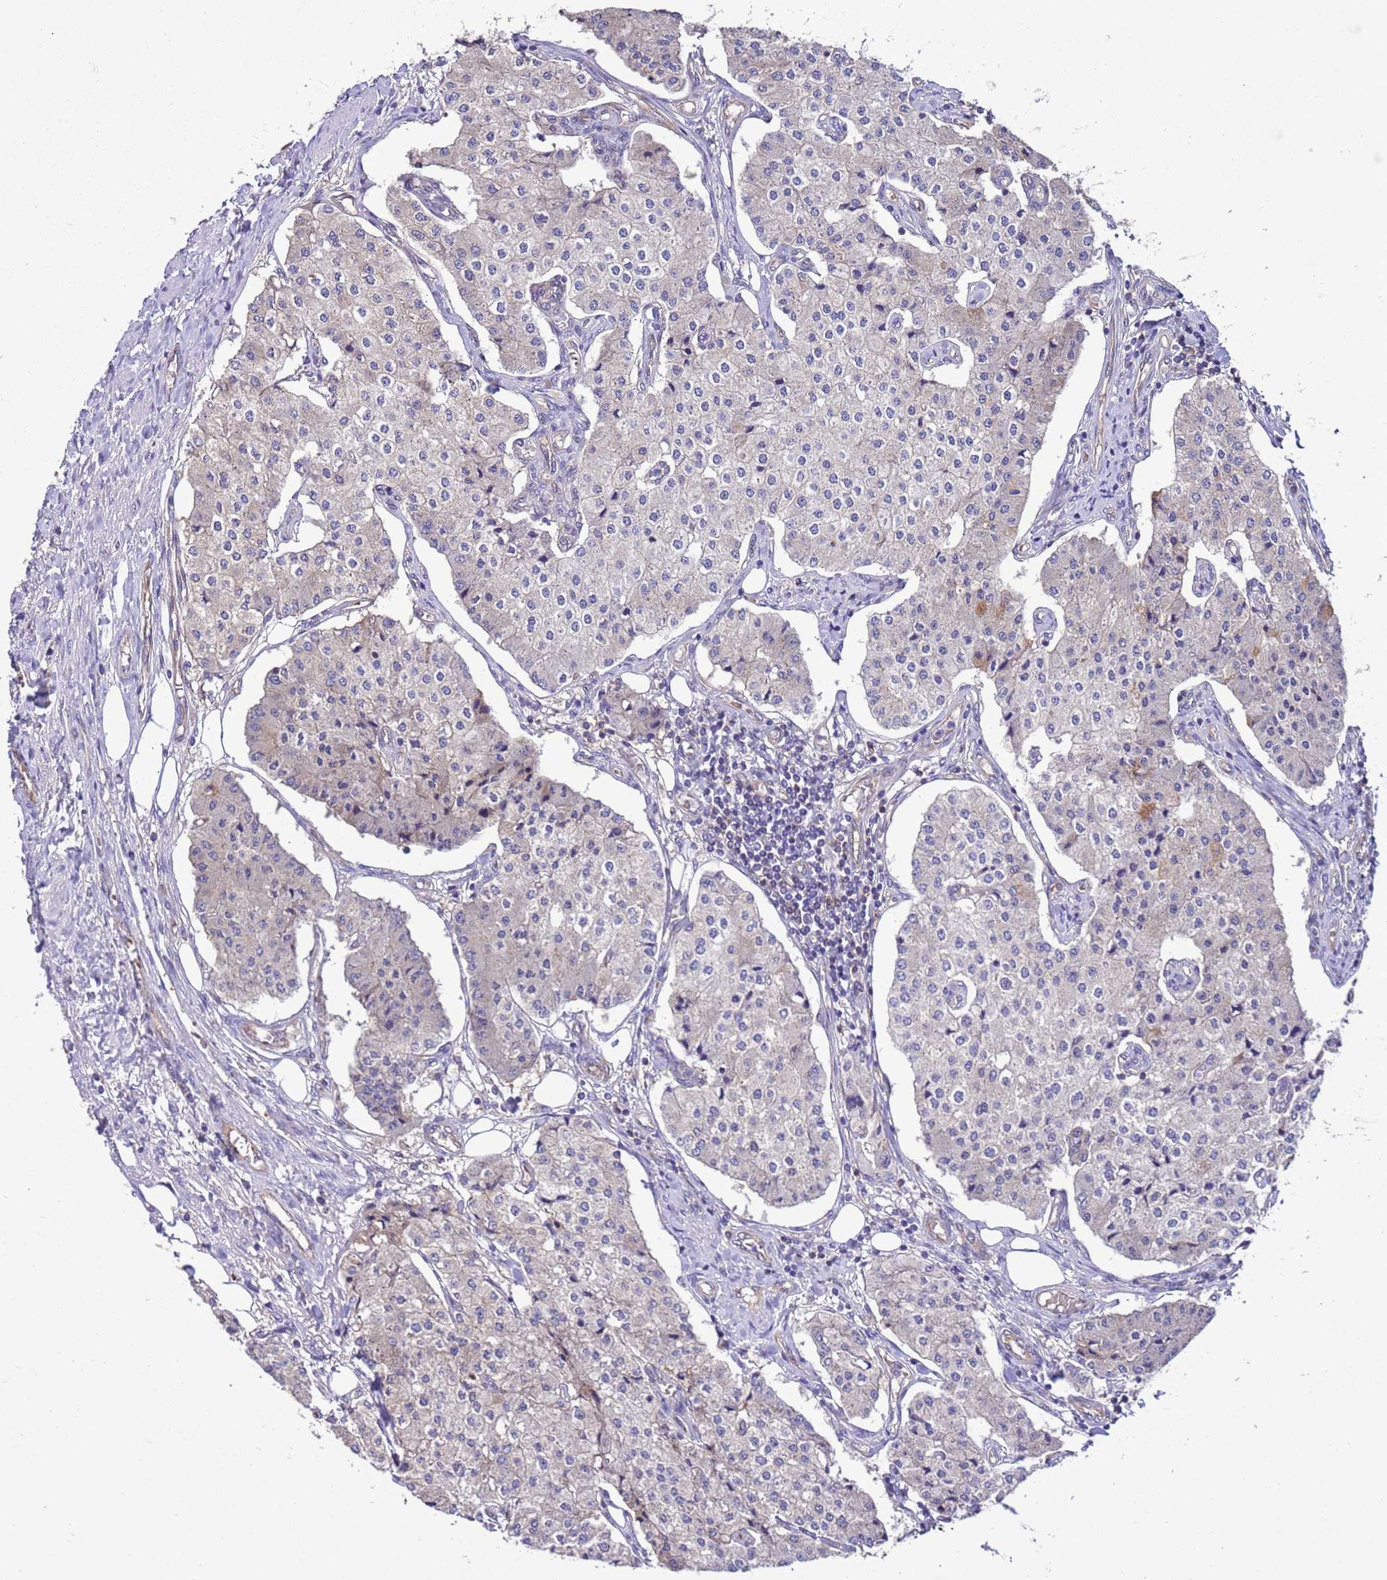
{"staining": {"intensity": "weak", "quantity": "25%-75%", "location": "cytoplasmic/membranous"}, "tissue": "carcinoid", "cell_type": "Tumor cells", "image_type": "cancer", "snomed": [{"axis": "morphology", "description": "Carcinoid, malignant, NOS"}, {"axis": "topography", "description": "Colon"}], "caption": "Carcinoid tissue shows weak cytoplasmic/membranous expression in about 25%-75% of tumor cells The staining was performed using DAB to visualize the protein expression in brown, while the nuclei were stained in blue with hematoxylin (Magnification: 20x).", "gene": "RABEP2", "patient": {"sex": "female", "age": 52}}